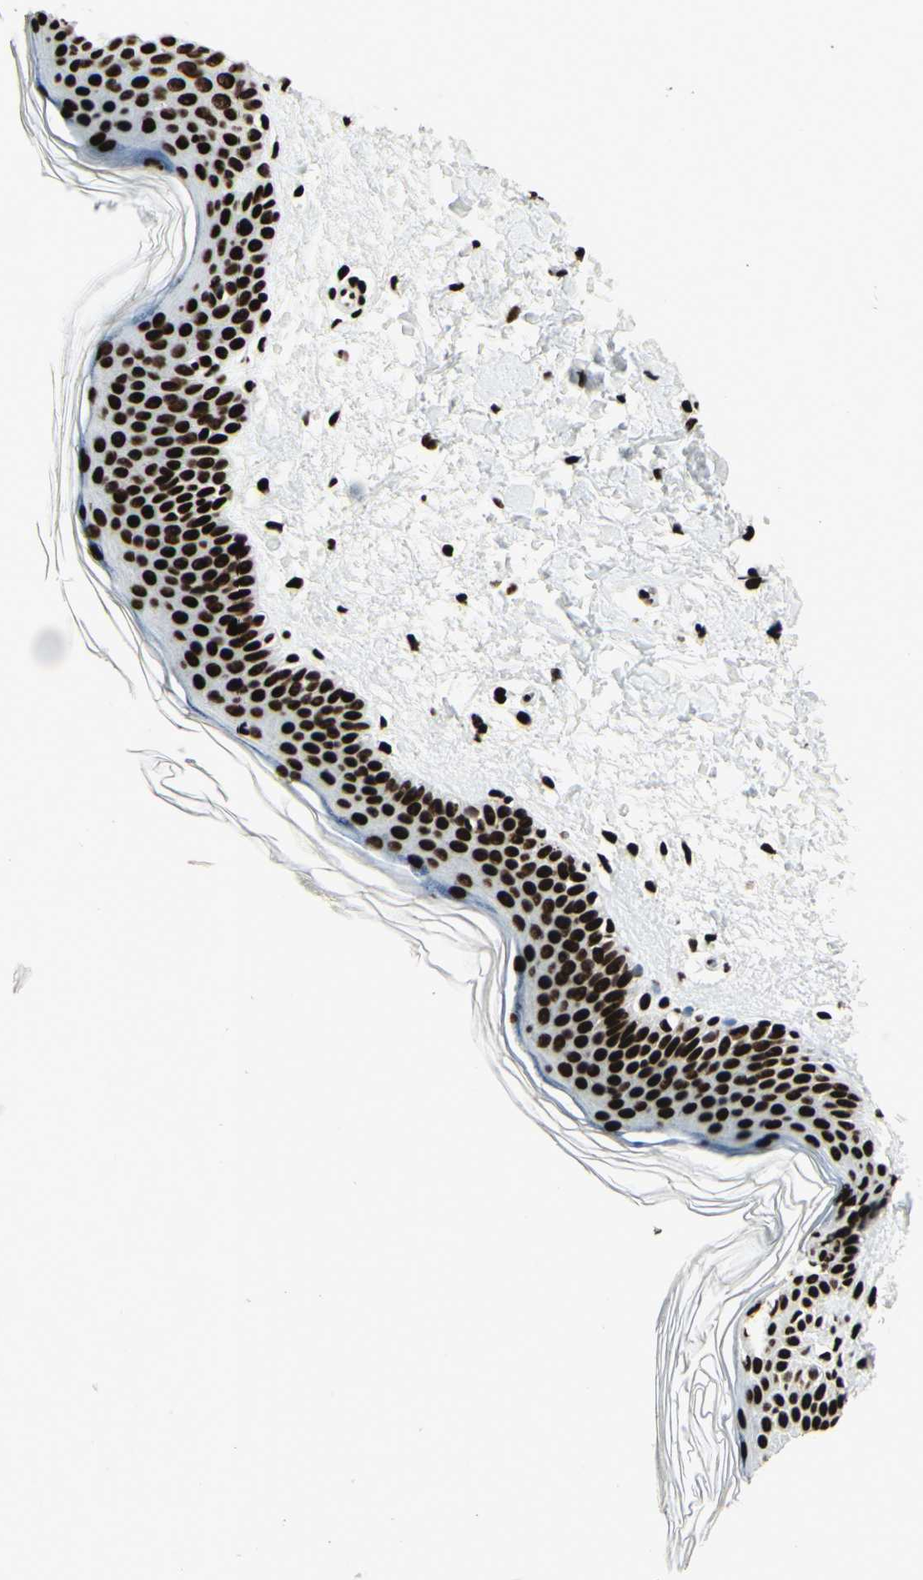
{"staining": {"intensity": "strong", "quantity": ">75%", "location": "nuclear"}, "tissue": "skin", "cell_type": "Fibroblasts", "image_type": "normal", "snomed": [{"axis": "morphology", "description": "Normal tissue, NOS"}, {"axis": "topography", "description": "Skin"}], "caption": "Immunohistochemistry (IHC) of normal human skin exhibits high levels of strong nuclear positivity in approximately >75% of fibroblasts.", "gene": "U2AF2", "patient": {"sex": "female", "age": 56}}